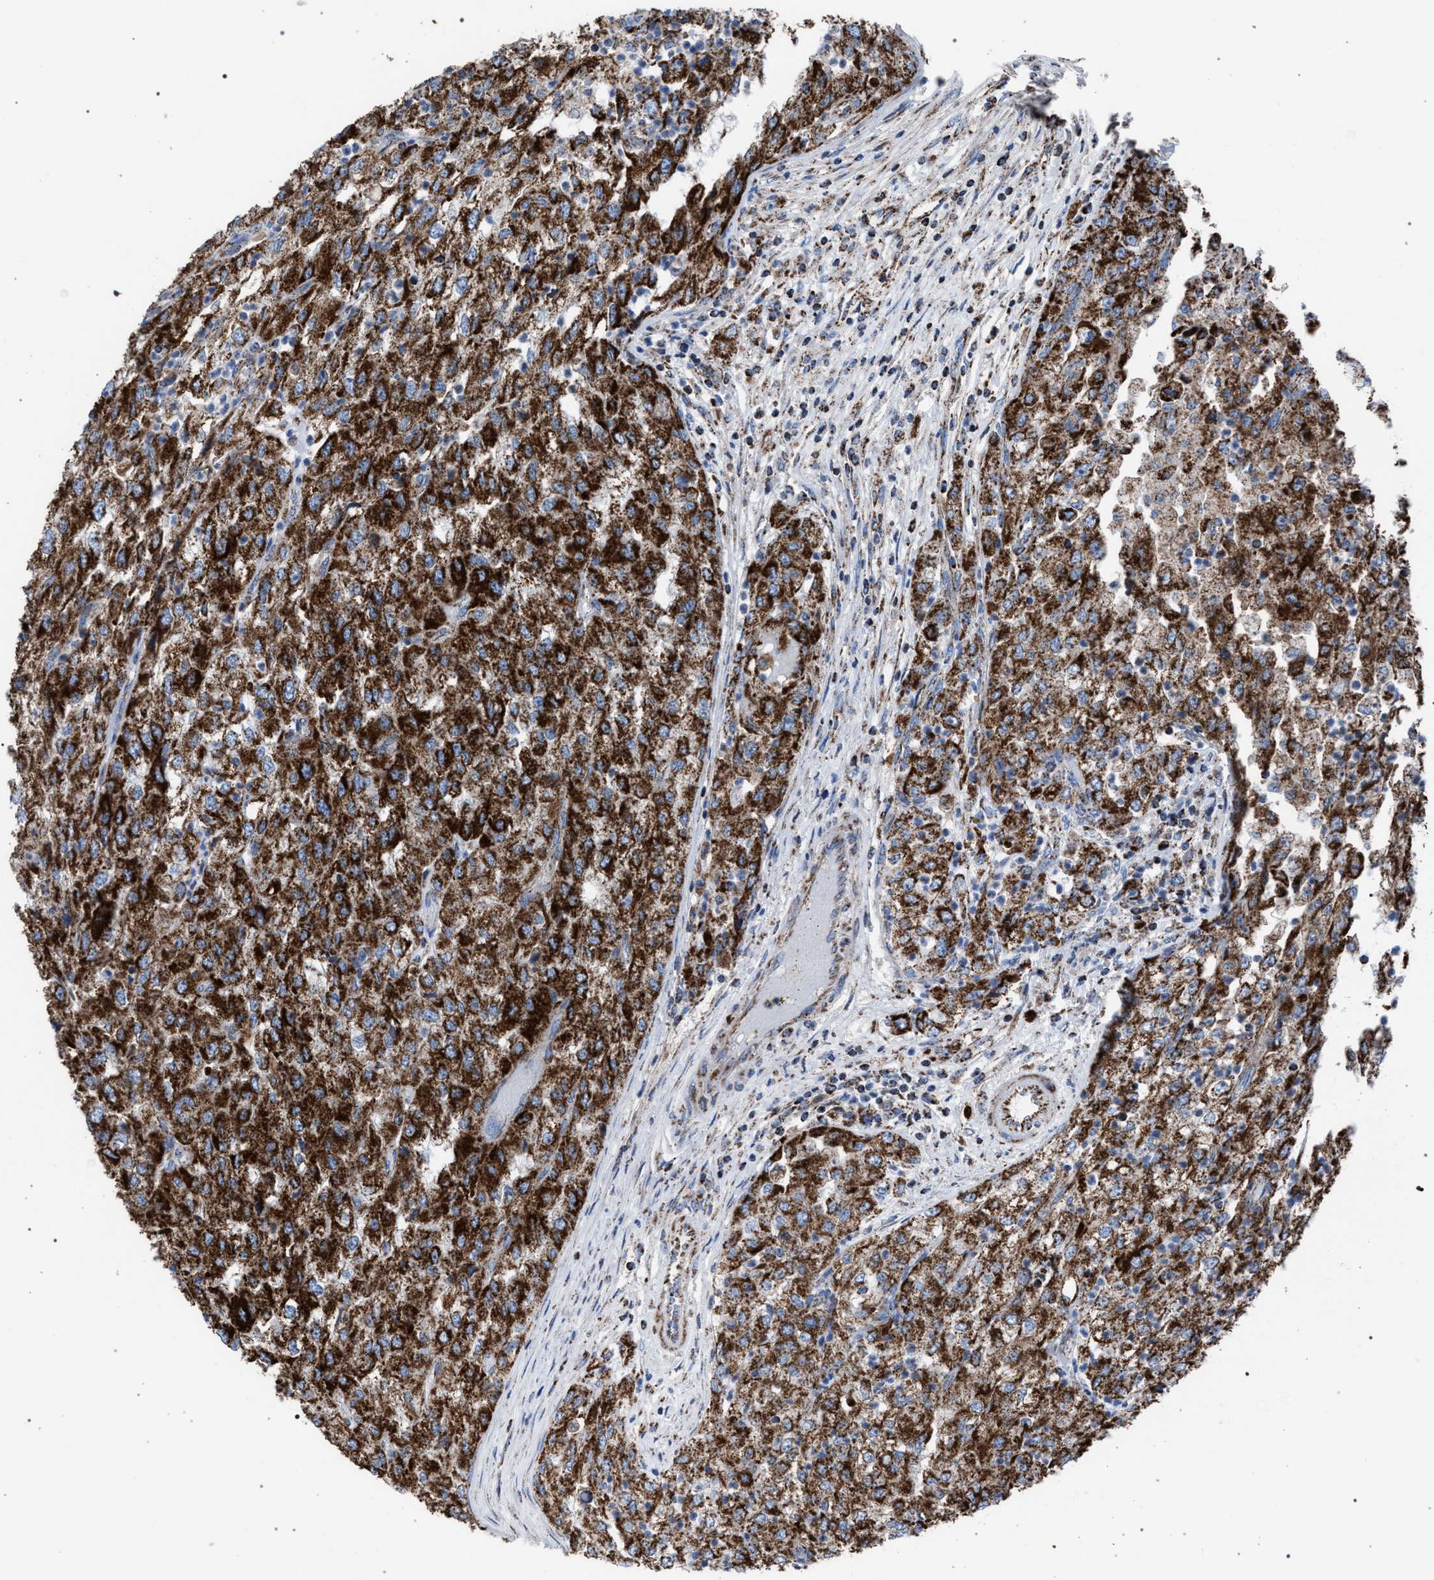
{"staining": {"intensity": "strong", "quantity": ">75%", "location": "cytoplasmic/membranous"}, "tissue": "renal cancer", "cell_type": "Tumor cells", "image_type": "cancer", "snomed": [{"axis": "morphology", "description": "Adenocarcinoma, NOS"}, {"axis": "topography", "description": "Kidney"}], "caption": "A photomicrograph of human renal cancer (adenocarcinoma) stained for a protein exhibits strong cytoplasmic/membranous brown staining in tumor cells.", "gene": "VPS13A", "patient": {"sex": "female", "age": 54}}